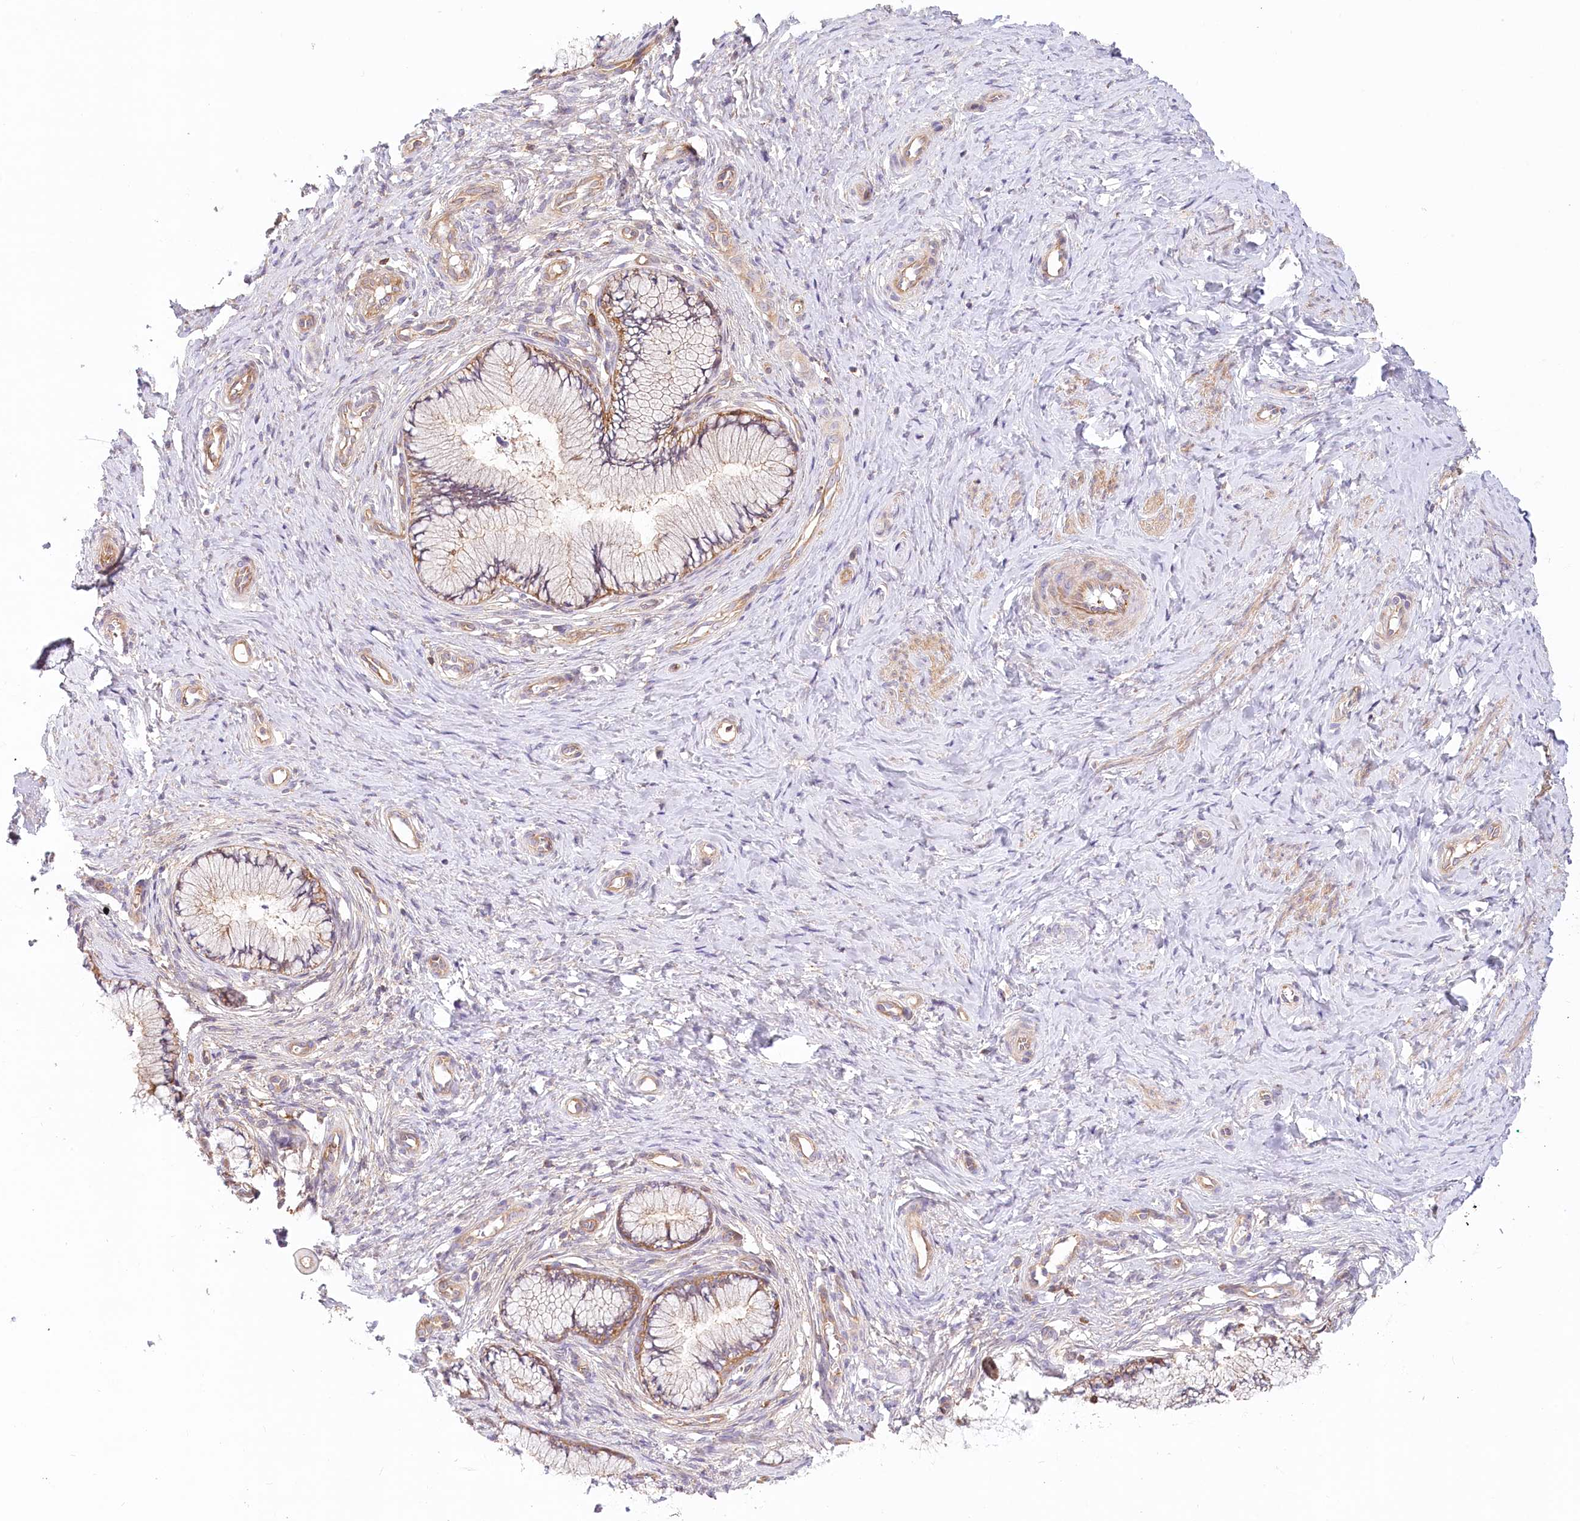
{"staining": {"intensity": "weak", "quantity": ">75%", "location": "cytoplasmic/membranous"}, "tissue": "cervix", "cell_type": "Glandular cells", "image_type": "normal", "snomed": [{"axis": "morphology", "description": "Normal tissue, NOS"}, {"axis": "topography", "description": "Cervix"}], "caption": "Immunohistochemical staining of unremarkable human cervix reveals weak cytoplasmic/membranous protein expression in about >75% of glandular cells.", "gene": "UMPS", "patient": {"sex": "female", "age": 36}}